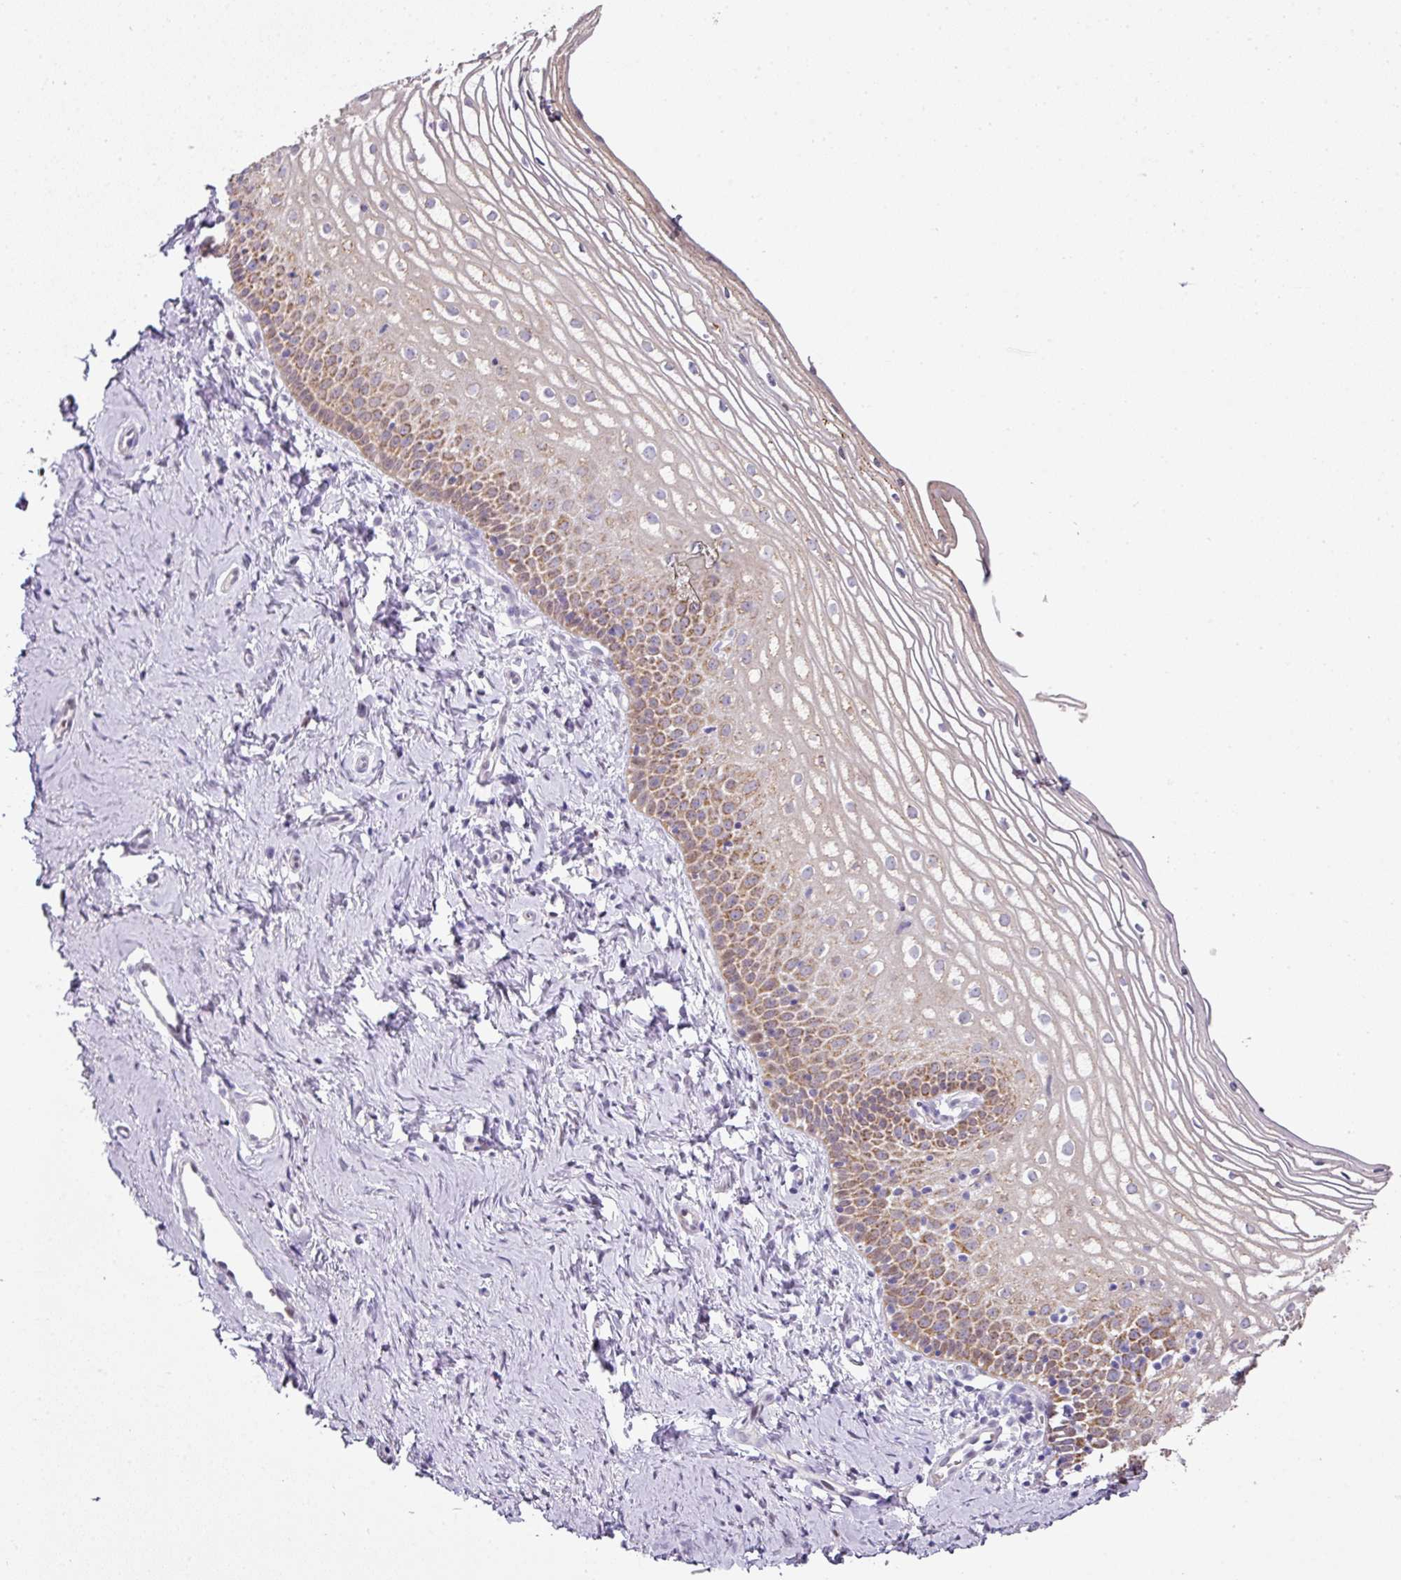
{"staining": {"intensity": "moderate", "quantity": ">75%", "location": "cytoplasmic/membranous"}, "tissue": "vagina", "cell_type": "Squamous epithelial cells", "image_type": "normal", "snomed": [{"axis": "morphology", "description": "Normal tissue, NOS"}, {"axis": "topography", "description": "Vagina"}], "caption": "A brown stain shows moderate cytoplasmic/membranous positivity of a protein in squamous epithelial cells of normal human vagina.", "gene": "ANKRD18A", "patient": {"sex": "female", "age": 56}}